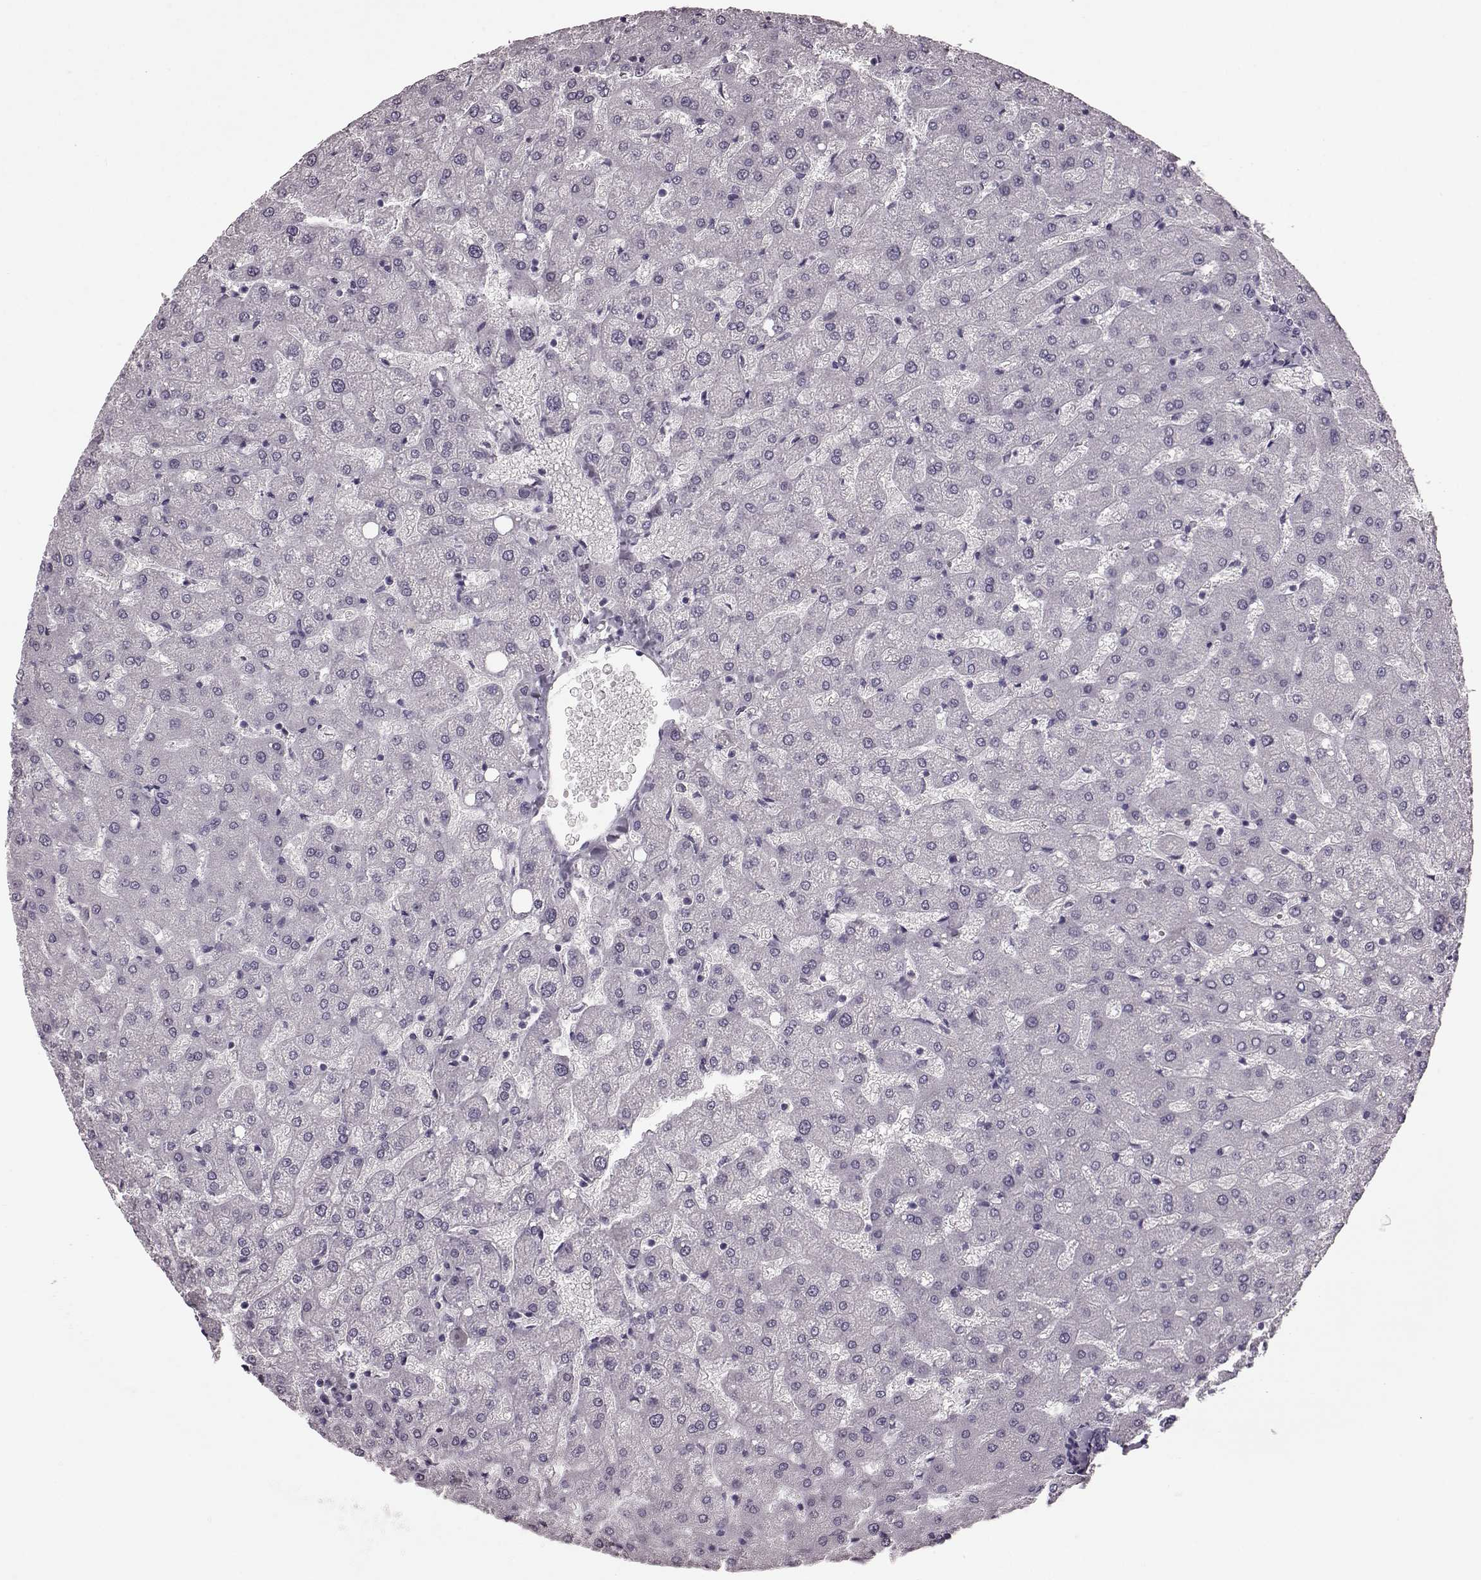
{"staining": {"intensity": "negative", "quantity": "none", "location": "none"}, "tissue": "liver", "cell_type": "Cholangiocytes", "image_type": "normal", "snomed": [{"axis": "morphology", "description": "Normal tissue, NOS"}, {"axis": "topography", "description": "Liver"}], "caption": "Immunohistochemical staining of unremarkable liver displays no significant positivity in cholangiocytes.", "gene": "JSRP1", "patient": {"sex": "female", "age": 50}}